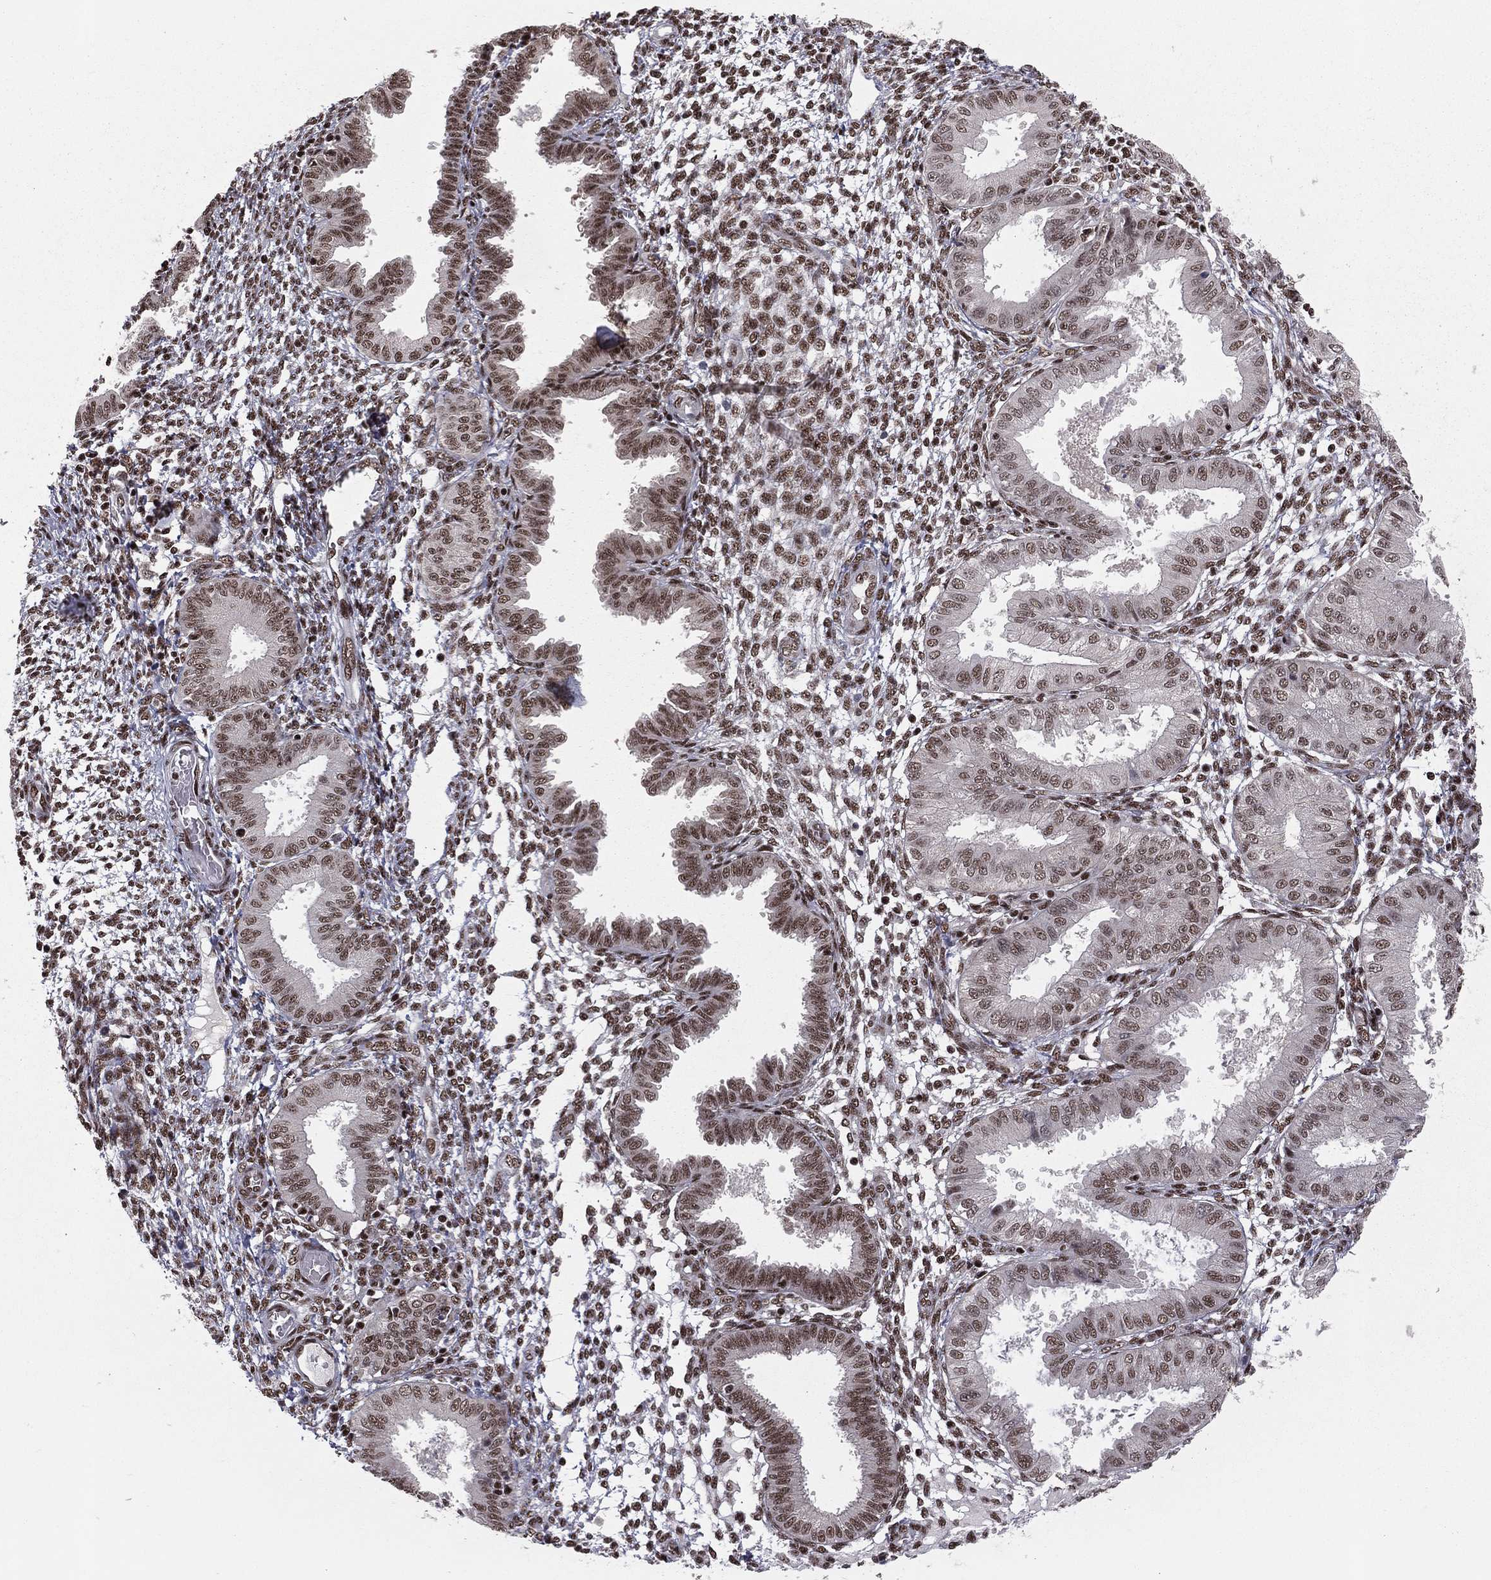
{"staining": {"intensity": "strong", "quantity": ">75%", "location": "nuclear"}, "tissue": "endometrium", "cell_type": "Cells in endometrial stroma", "image_type": "normal", "snomed": [{"axis": "morphology", "description": "Normal tissue, NOS"}, {"axis": "topography", "description": "Endometrium"}], "caption": "Immunohistochemistry (IHC) (DAB) staining of normal human endometrium exhibits strong nuclear protein positivity in approximately >75% of cells in endometrial stroma.", "gene": "NFYB", "patient": {"sex": "female", "age": 43}}